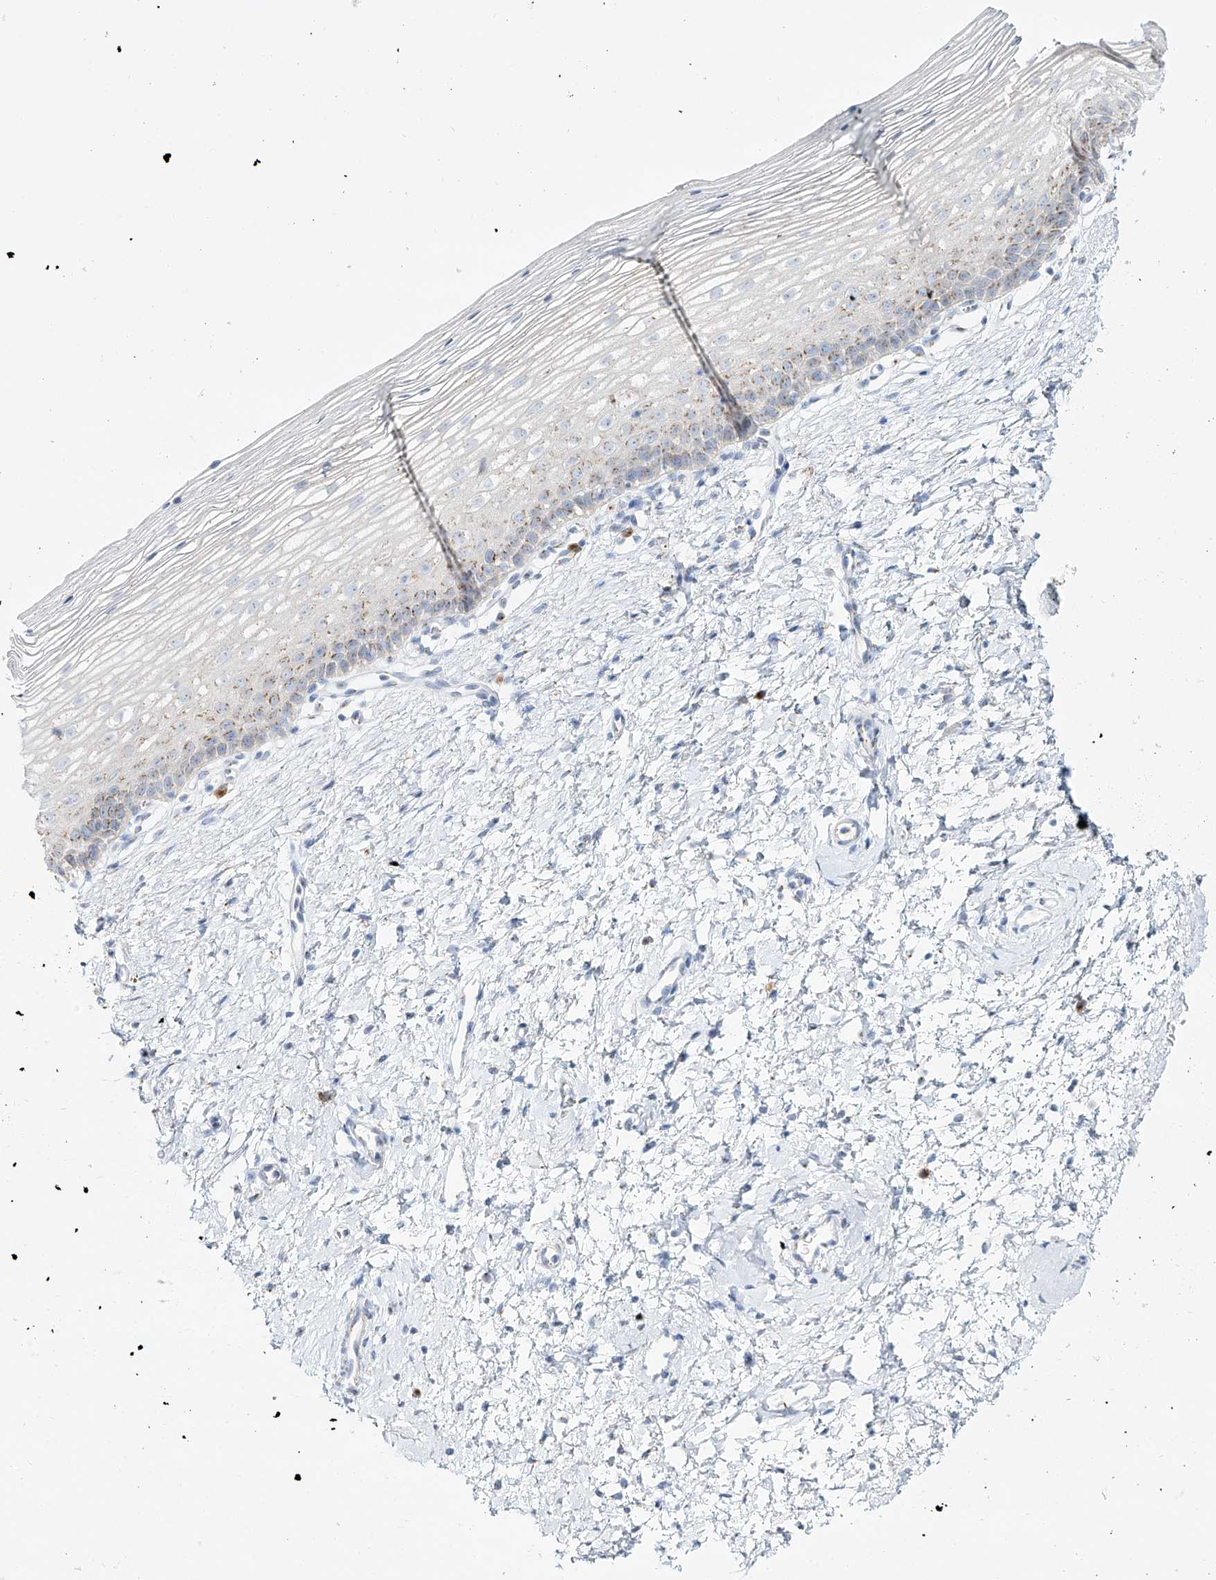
{"staining": {"intensity": "moderate", "quantity": "<25%", "location": "cytoplasmic/membranous"}, "tissue": "cervix", "cell_type": "Glandular cells", "image_type": "normal", "snomed": [{"axis": "morphology", "description": "Normal tissue, NOS"}, {"axis": "topography", "description": "Cervix"}], "caption": "Immunohistochemical staining of unremarkable cervix exhibits moderate cytoplasmic/membranous protein positivity in about <25% of glandular cells. The protein is stained brown, and the nuclei are stained in blue (DAB (3,3'-diaminobenzidine) IHC with brightfield microscopy, high magnification).", "gene": "BSDC1", "patient": {"sex": "female", "age": 72}}